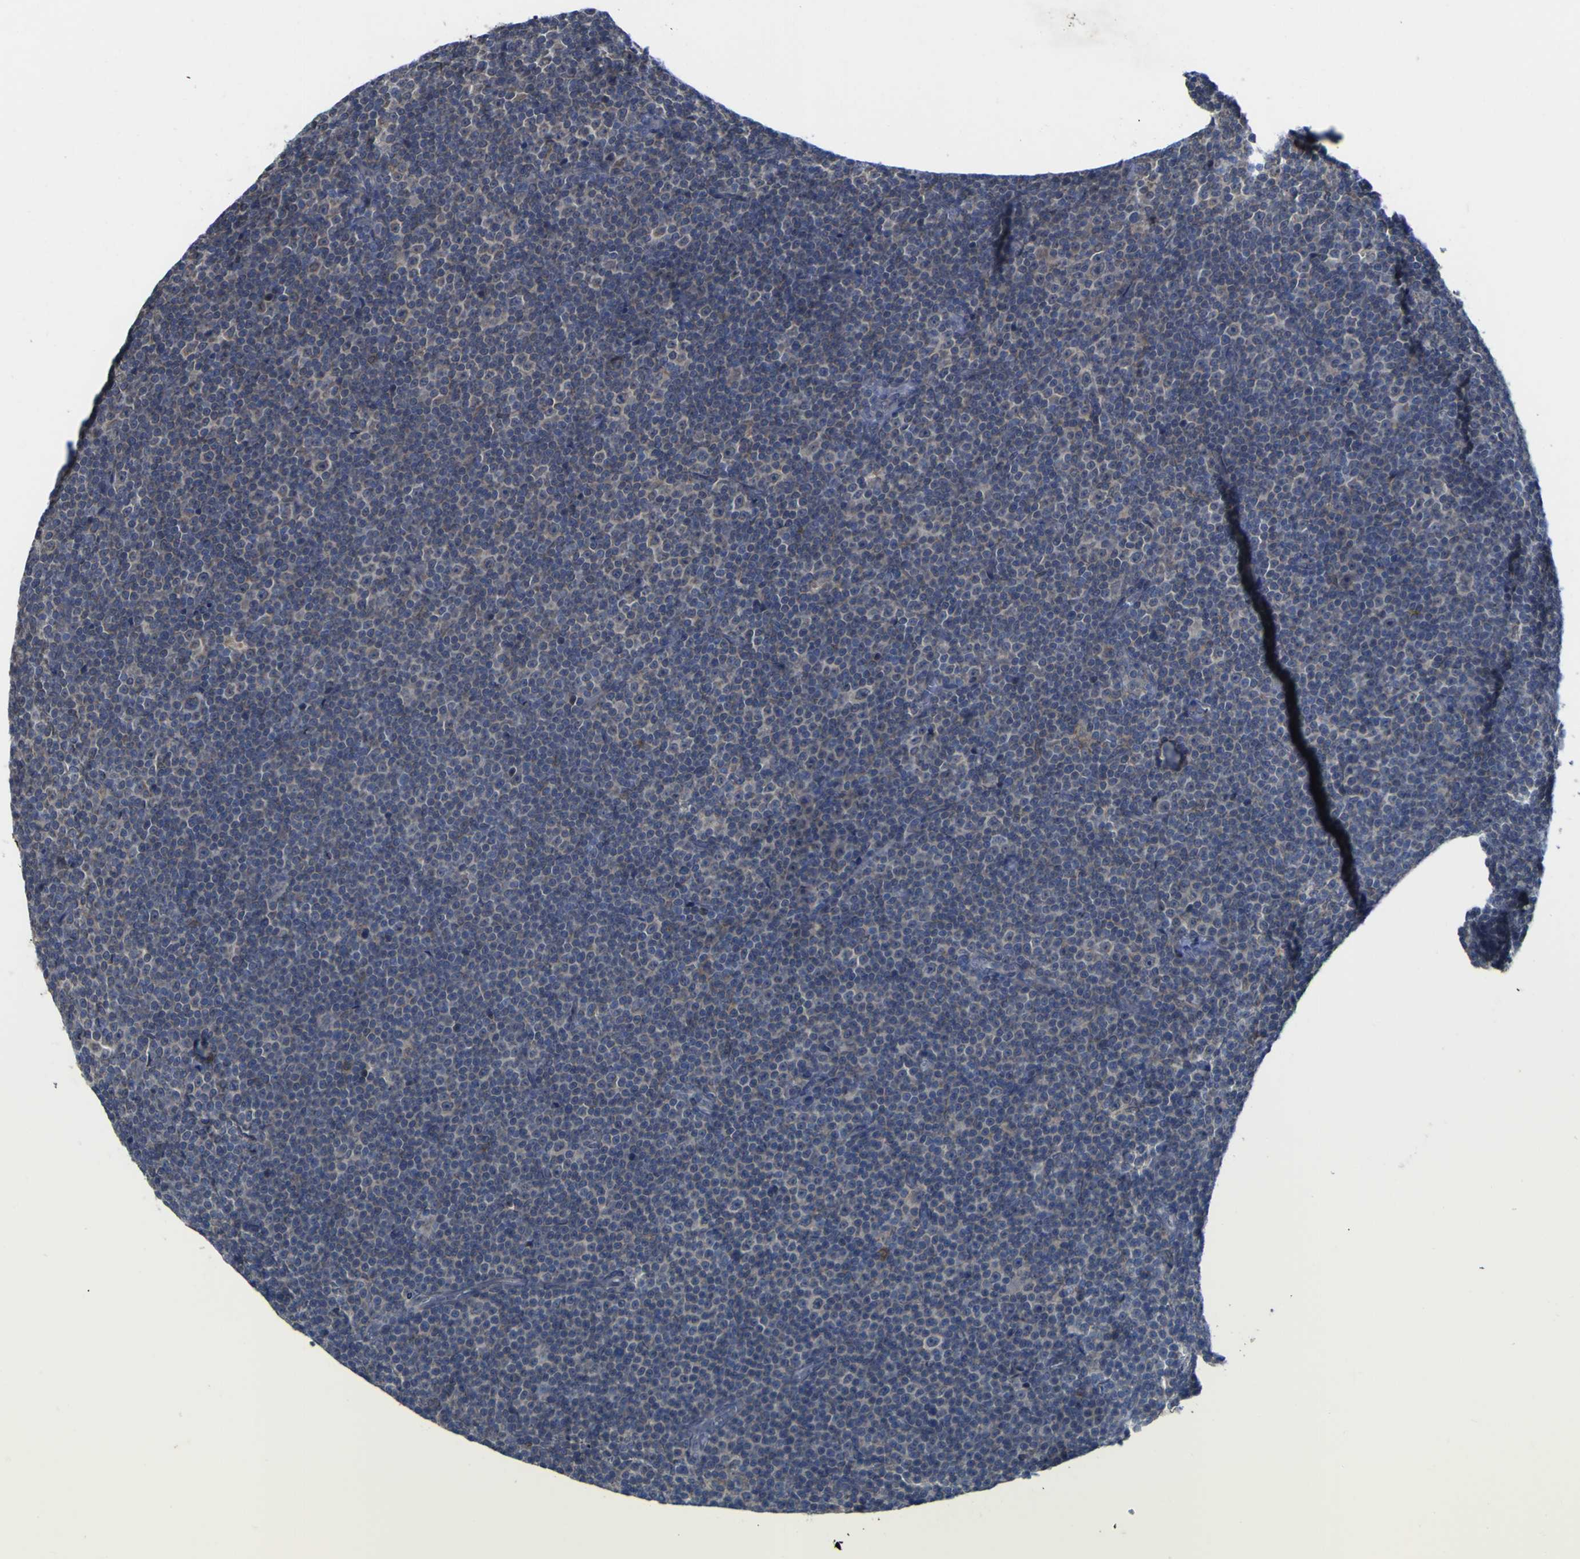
{"staining": {"intensity": "negative", "quantity": "none", "location": "none"}, "tissue": "lymphoma", "cell_type": "Tumor cells", "image_type": "cancer", "snomed": [{"axis": "morphology", "description": "Malignant lymphoma, non-Hodgkin's type, Low grade"}, {"axis": "topography", "description": "Lymph node"}], "caption": "Tumor cells show no significant protein staining in malignant lymphoma, non-Hodgkin's type (low-grade). (DAB (3,3'-diaminobenzidine) IHC visualized using brightfield microscopy, high magnification).", "gene": "TNFRSF11A", "patient": {"sex": "female", "age": 67}}